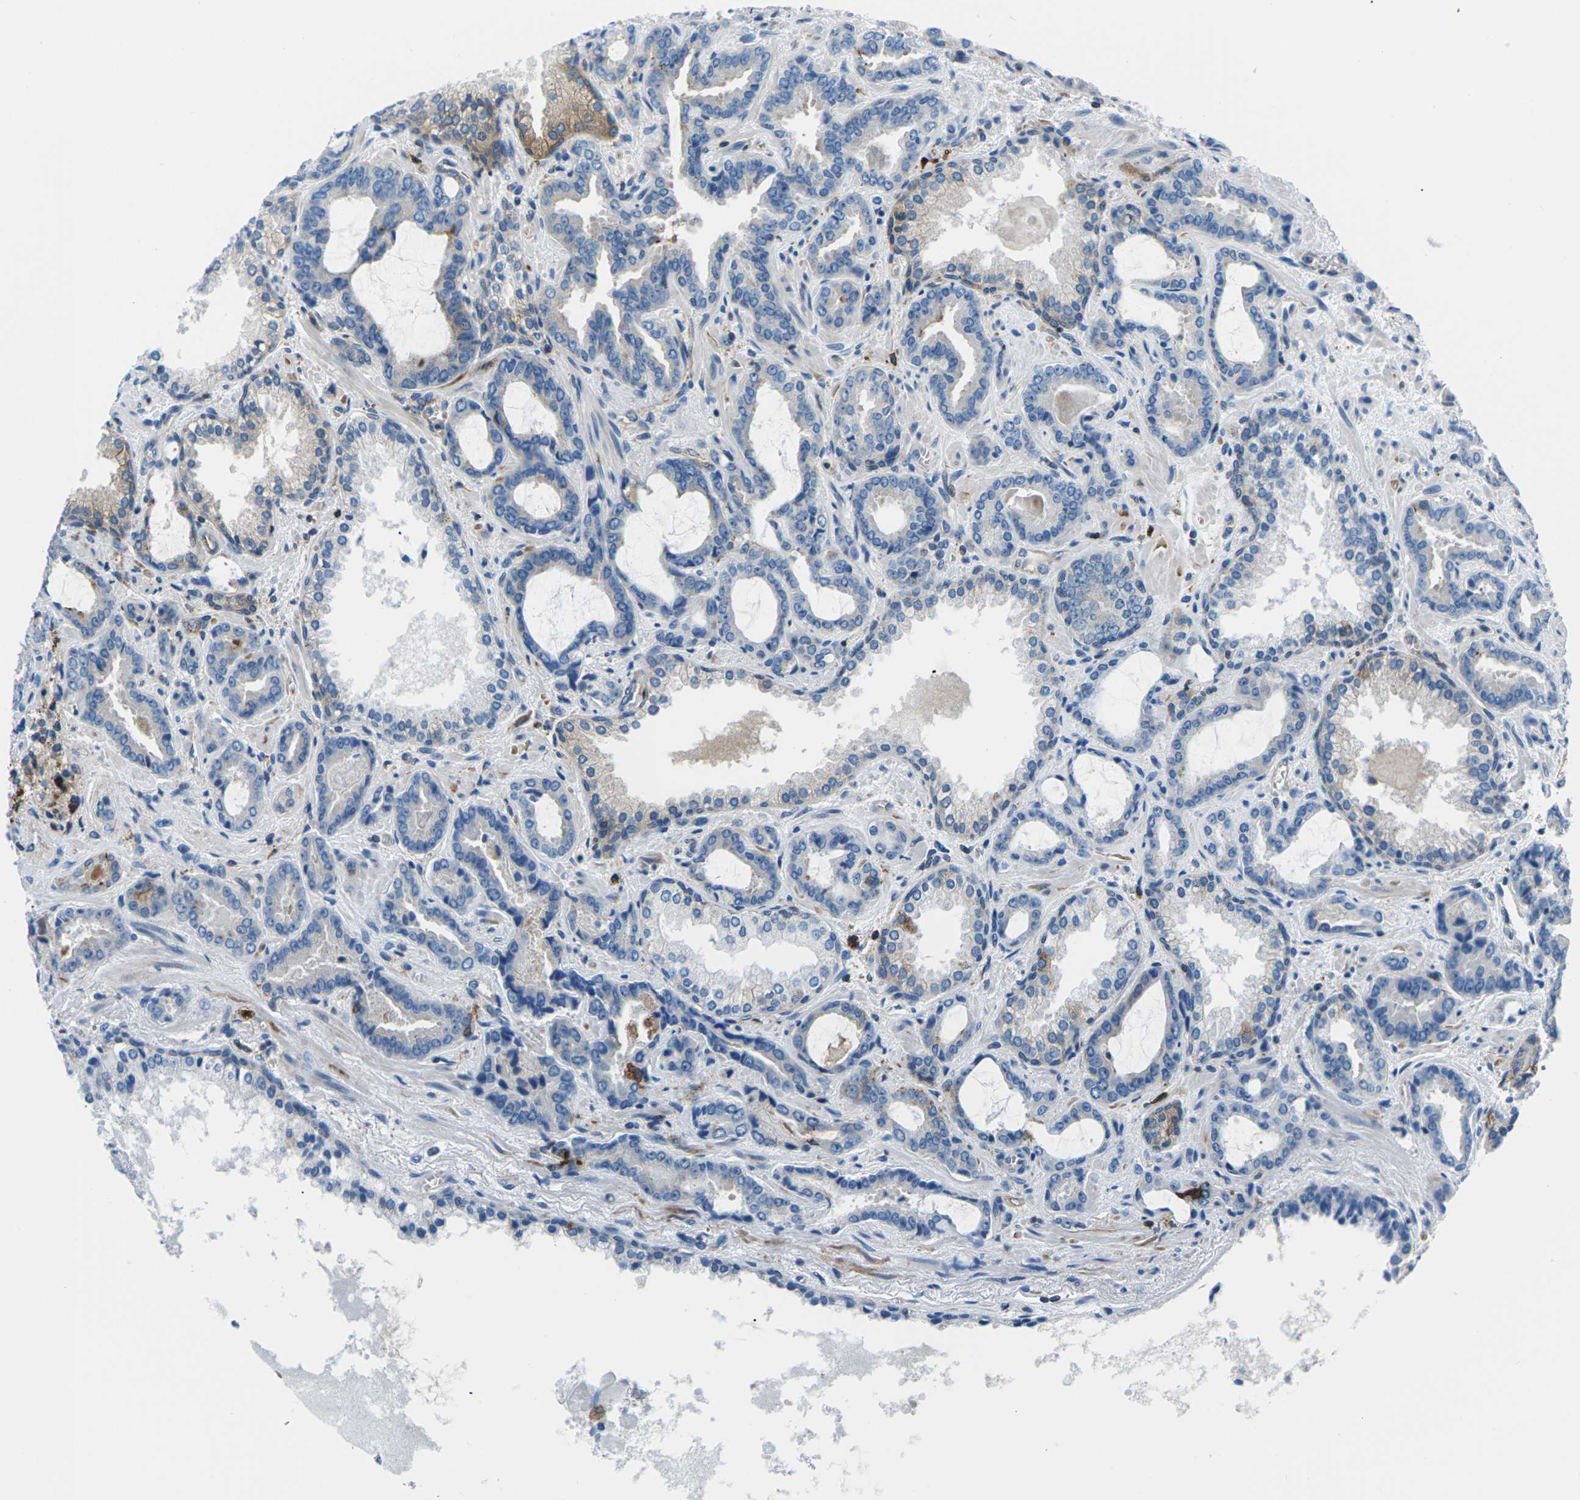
{"staining": {"intensity": "weak", "quantity": "<25%", "location": "cytoplasmic/membranous"}, "tissue": "prostate cancer", "cell_type": "Tumor cells", "image_type": "cancer", "snomed": [{"axis": "morphology", "description": "Adenocarcinoma, Low grade"}, {"axis": "topography", "description": "Prostate"}], "caption": "A histopathology image of human prostate cancer is negative for staining in tumor cells.", "gene": "SOCS4", "patient": {"sex": "male", "age": 60}}